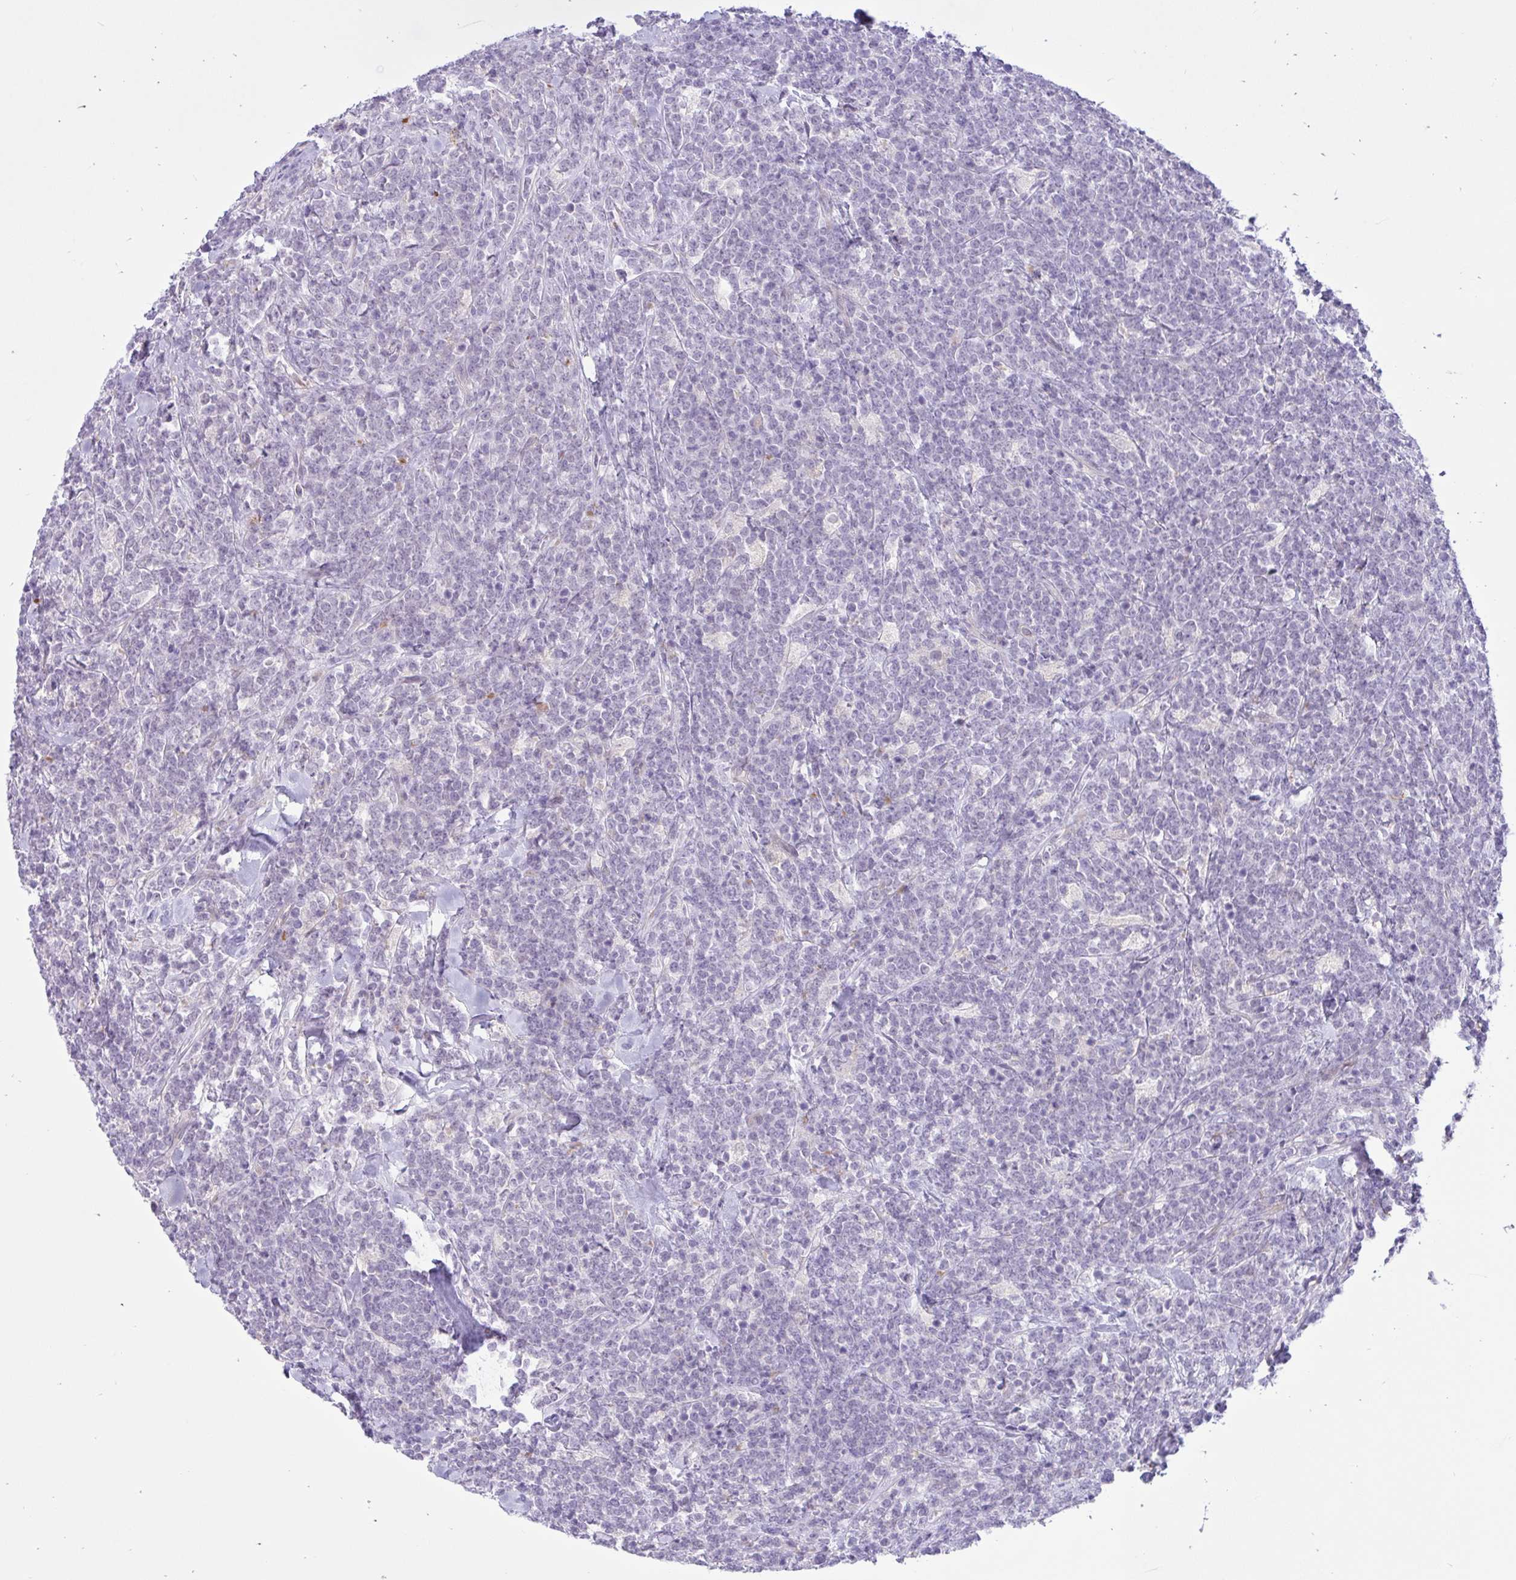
{"staining": {"intensity": "negative", "quantity": "none", "location": "none"}, "tissue": "lymphoma", "cell_type": "Tumor cells", "image_type": "cancer", "snomed": [{"axis": "morphology", "description": "Malignant lymphoma, non-Hodgkin's type, High grade"}, {"axis": "topography", "description": "Small intestine"}, {"axis": "topography", "description": "Colon"}], "caption": "Tumor cells show no significant staining in lymphoma.", "gene": "ZNF101", "patient": {"sex": "male", "age": 8}}